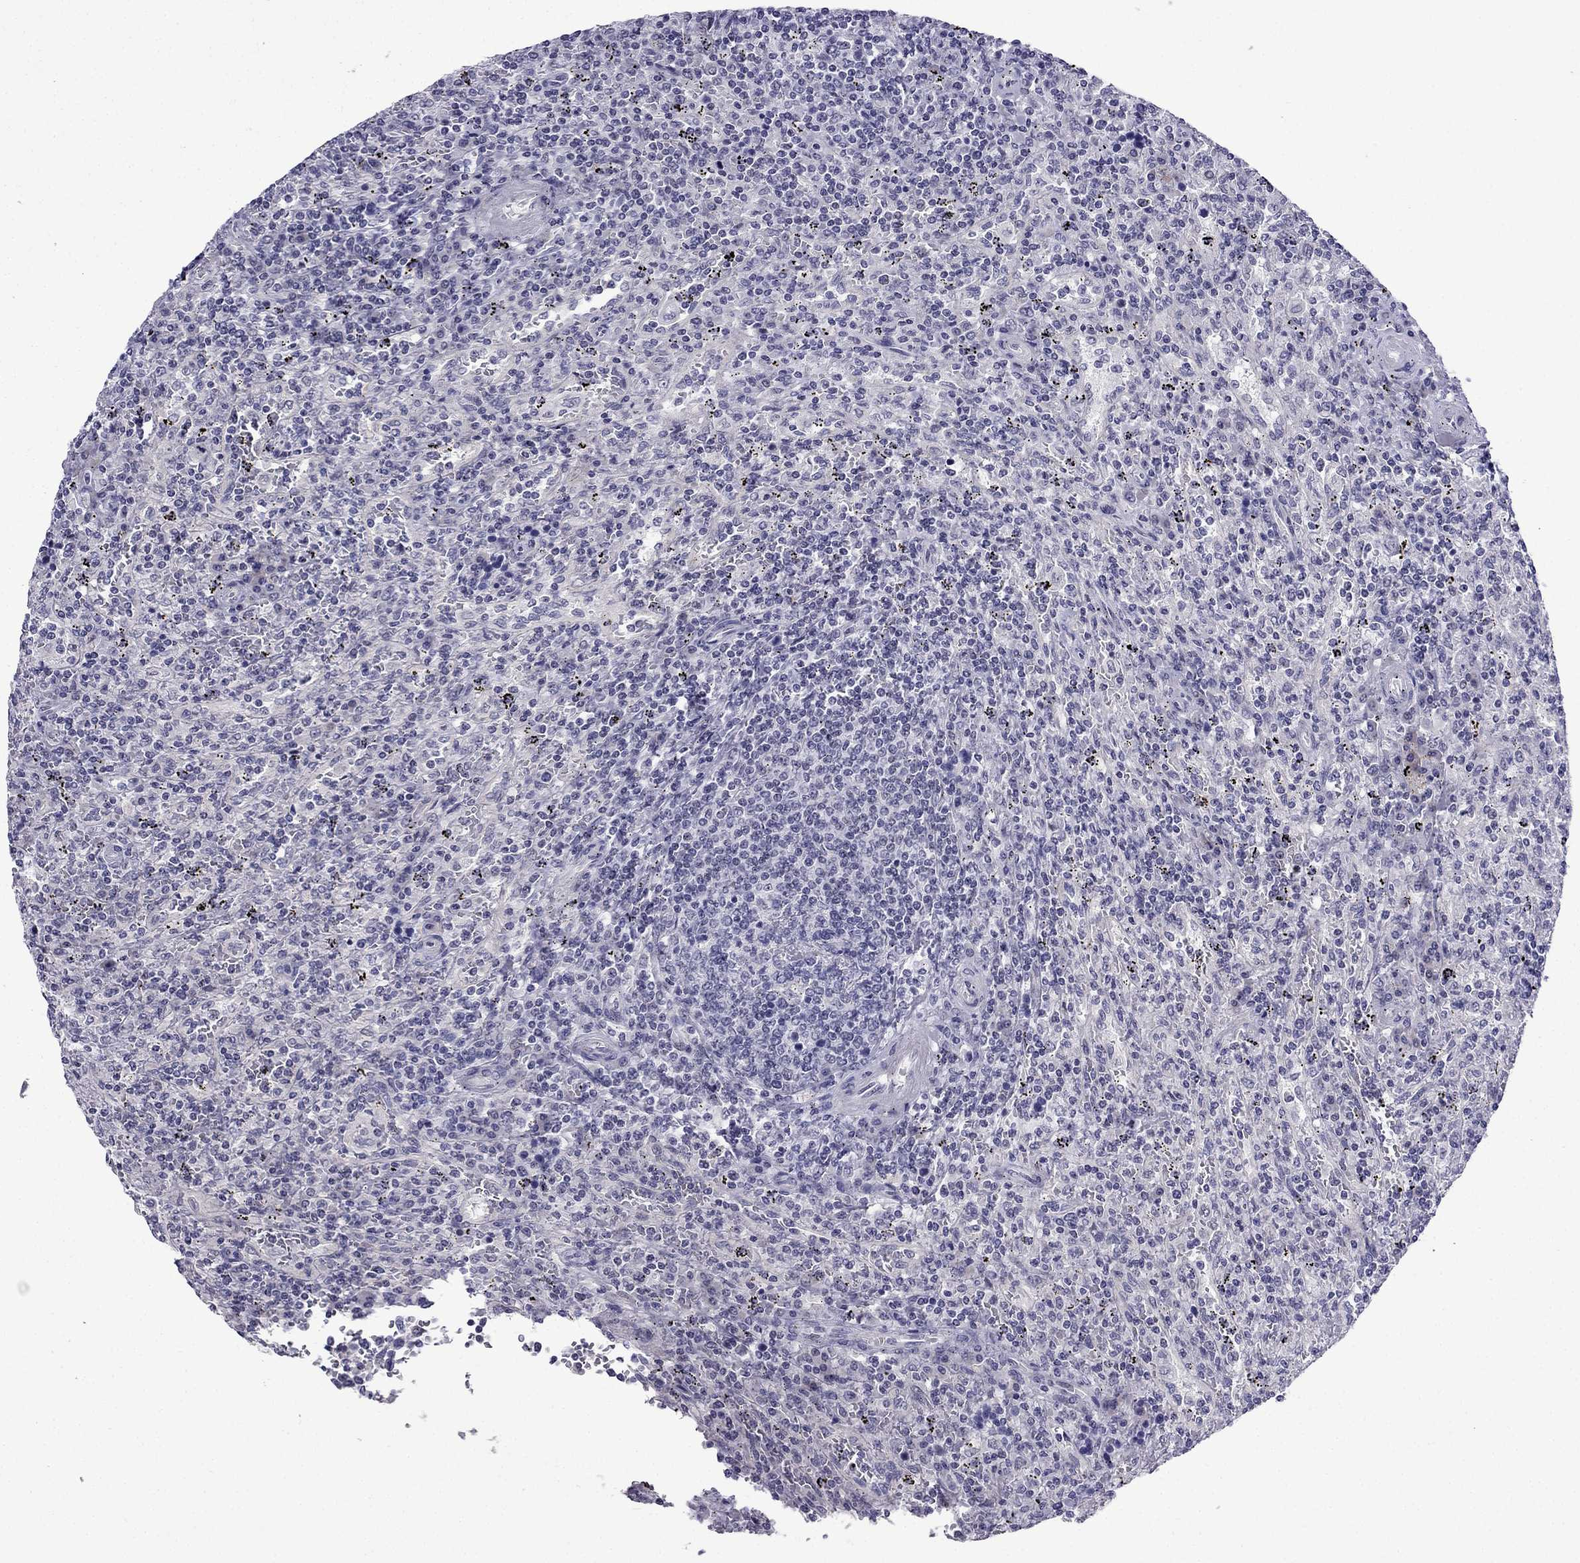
{"staining": {"intensity": "negative", "quantity": "none", "location": "none"}, "tissue": "lymphoma", "cell_type": "Tumor cells", "image_type": "cancer", "snomed": [{"axis": "morphology", "description": "Malignant lymphoma, non-Hodgkin's type, Low grade"}, {"axis": "topography", "description": "Spleen"}], "caption": "Photomicrograph shows no significant protein positivity in tumor cells of lymphoma.", "gene": "POM121L12", "patient": {"sex": "male", "age": 62}}